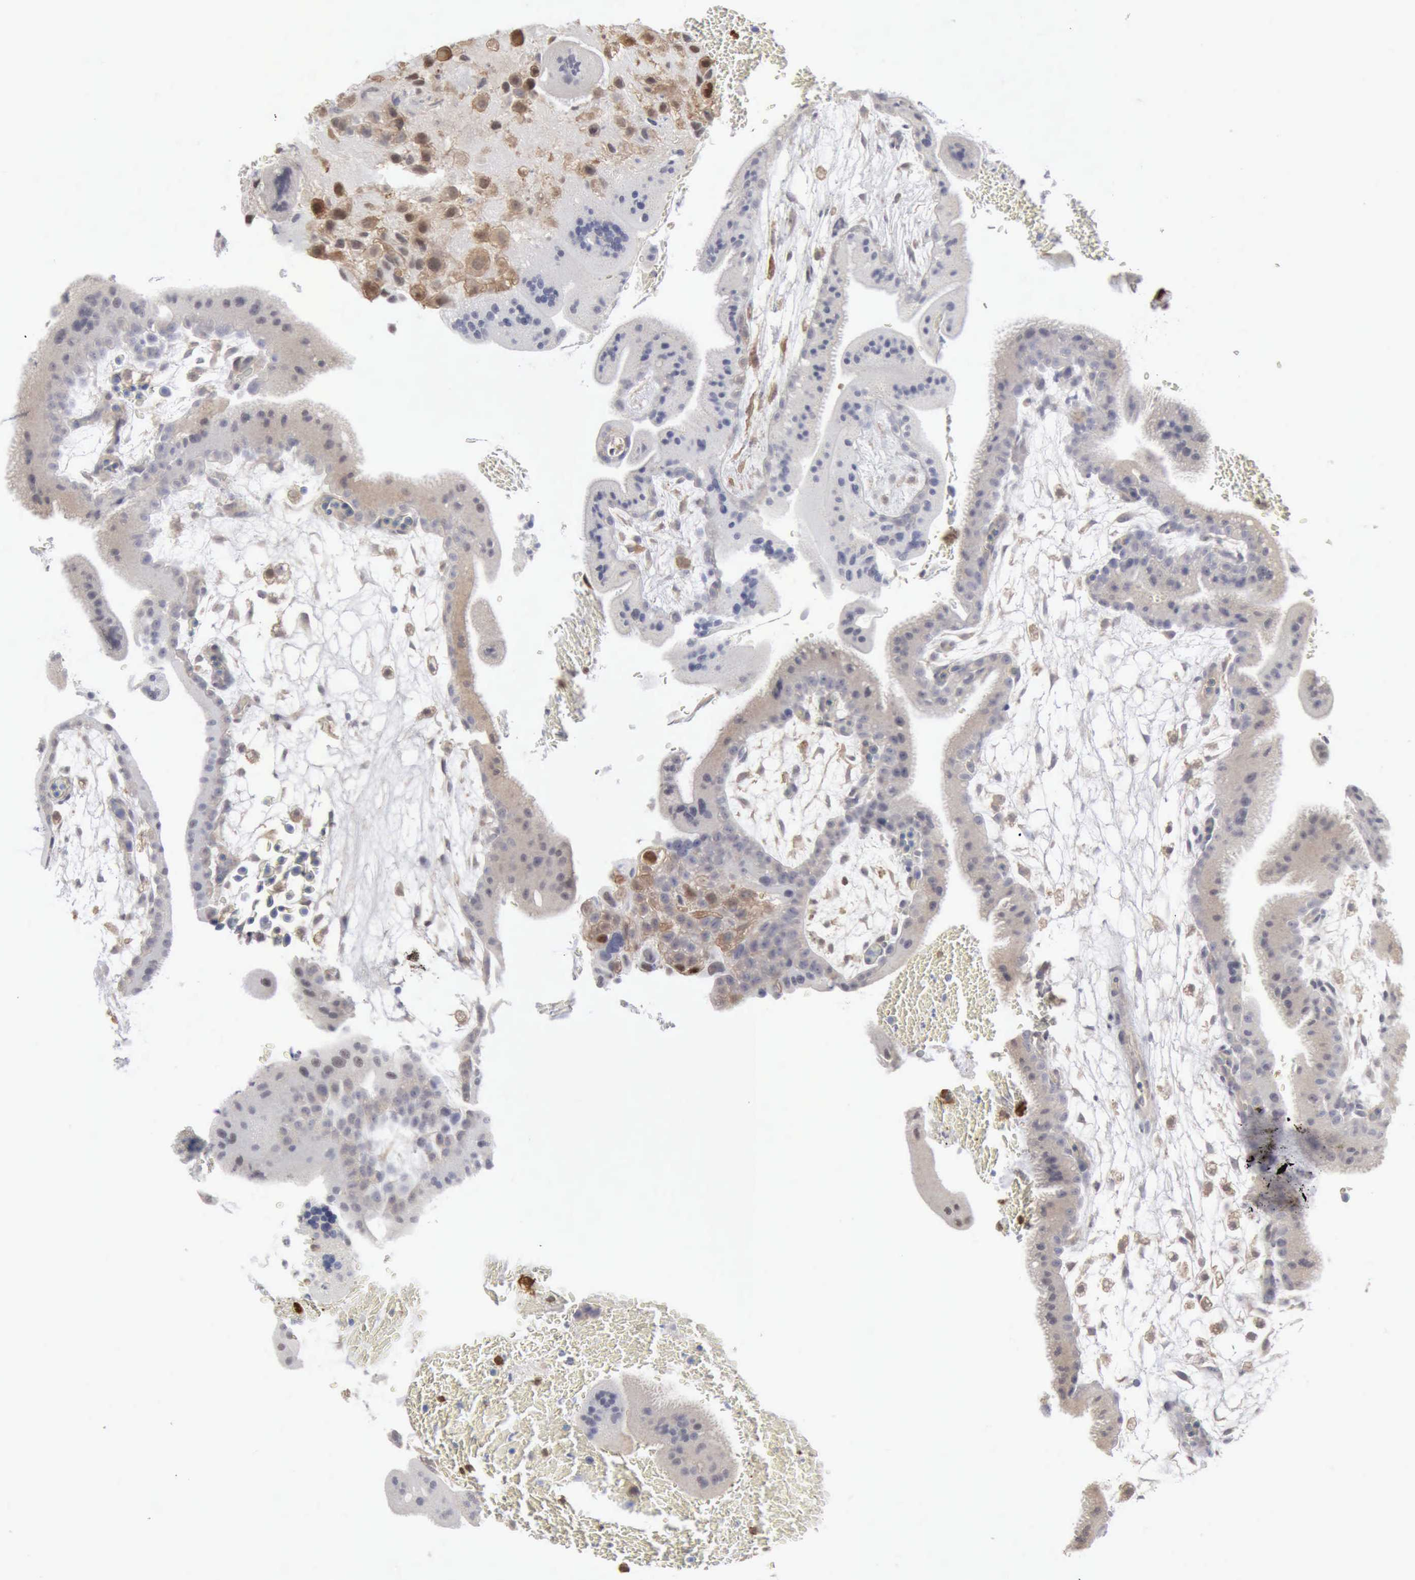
{"staining": {"intensity": "weak", "quantity": "25%-75%", "location": "cytoplasmic/membranous"}, "tissue": "placenta", "cell_type": "Decidual cells", "image_type": "normal", "snomed": [{"axis": "morphology", "description": "Normal tissue, NOS"}, {"axis": "topography", "description": "Placenta"}], "caption": "This photomicrograph reveals IHC staining of benign human placenta, with low weak cytoplasmic/membranous positivity in about 25%-75% of decidual cells.", "gene": "STAT1", "patient": {"sex": "female", "age": 35}}